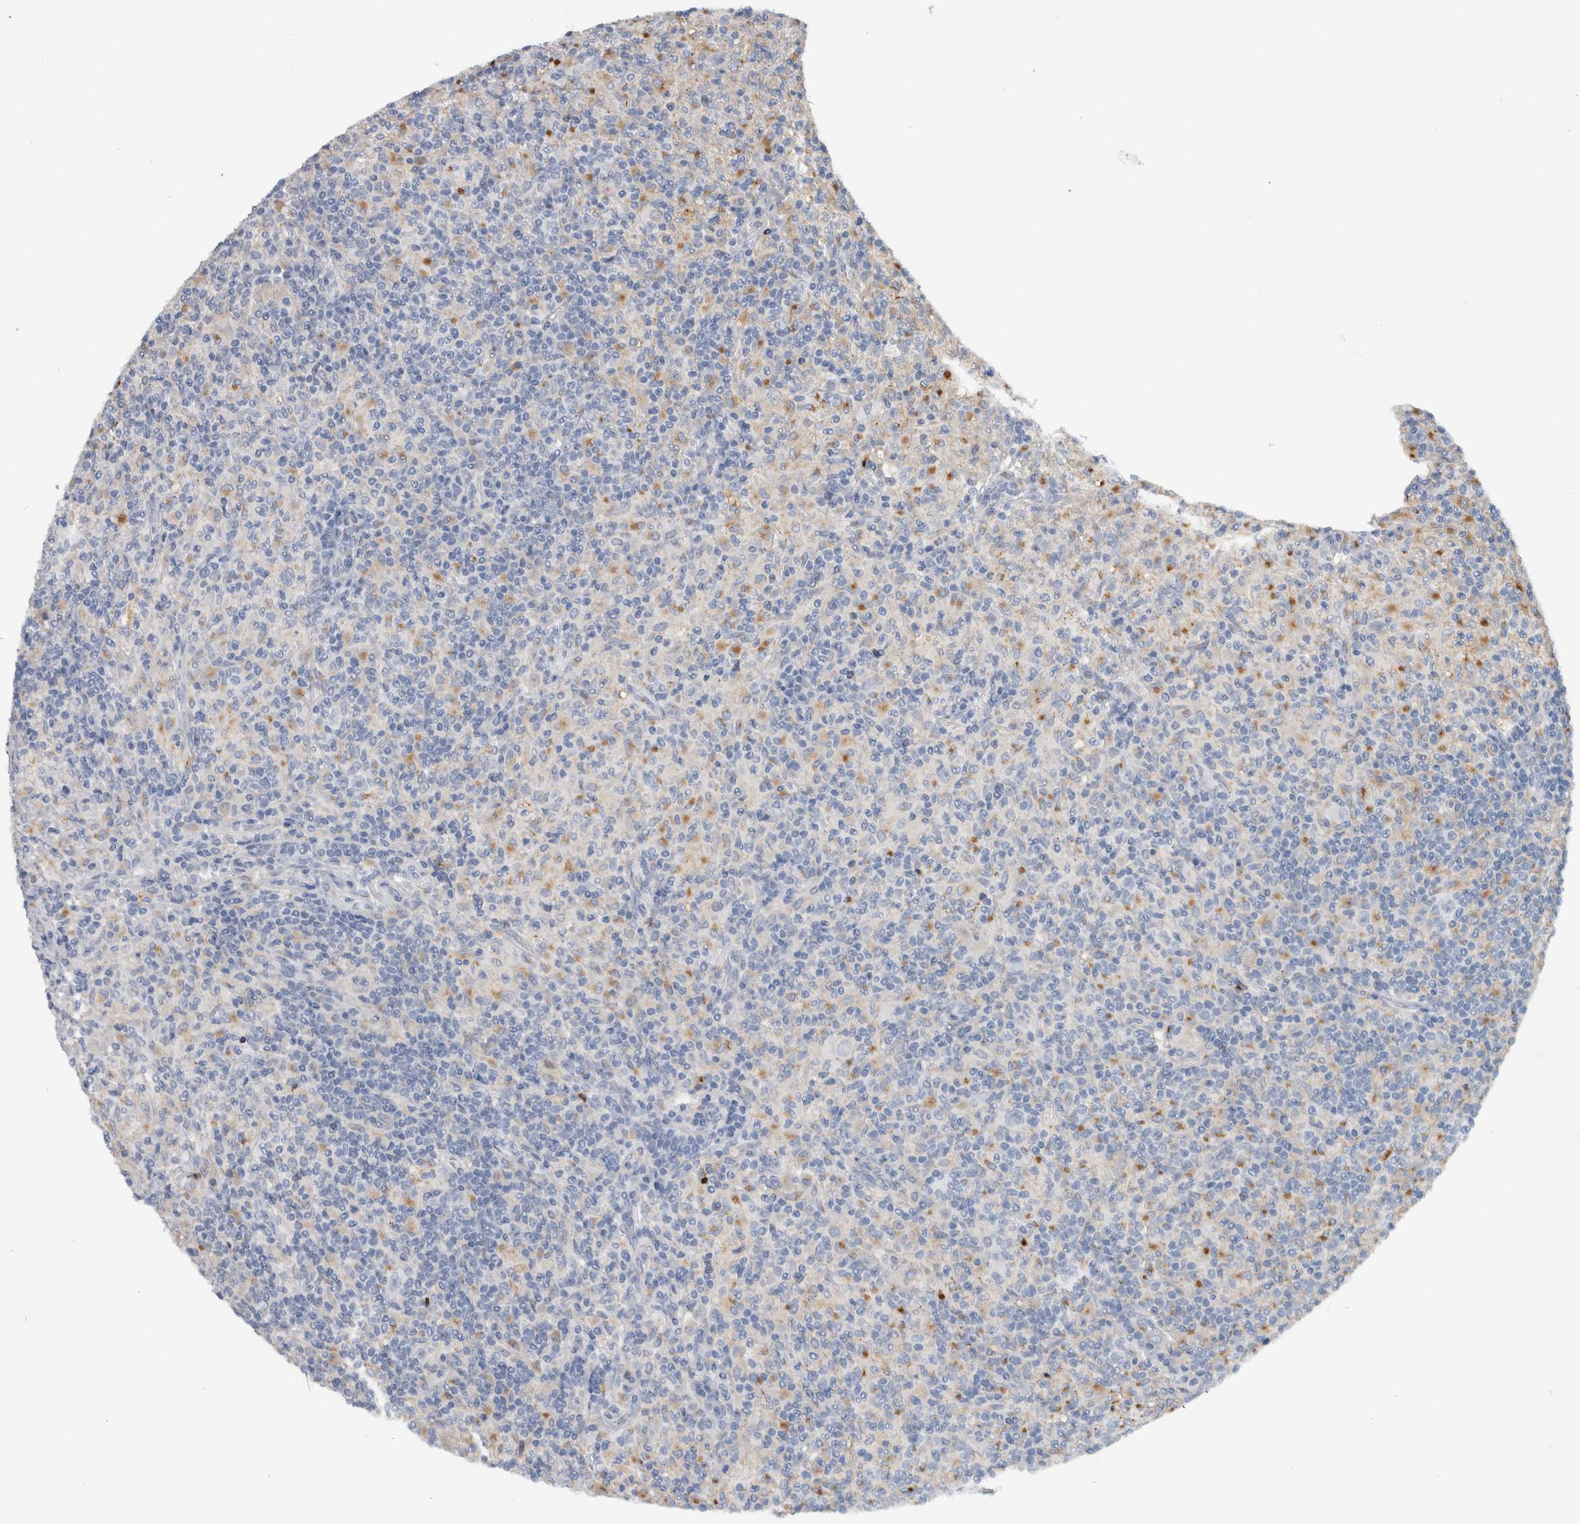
{"staining": {"intensity": "negative", "quantity": "none", "location": "none"}, "tissue": "lymphoma", "cell_type": "Tumor cells", "image_type": "cancer", "snomed": [{"axis": "morphology", "description": "Hodgkin's disease, NOS"}, {"axis": "topography", "description": "Lymph node"}], "caption": "Immunohistochemical staining of human lymphoma demonstrates no significant expression in tumor cells.", "gene": "CD63", "patient": {"sex": "male", "age": 70}}